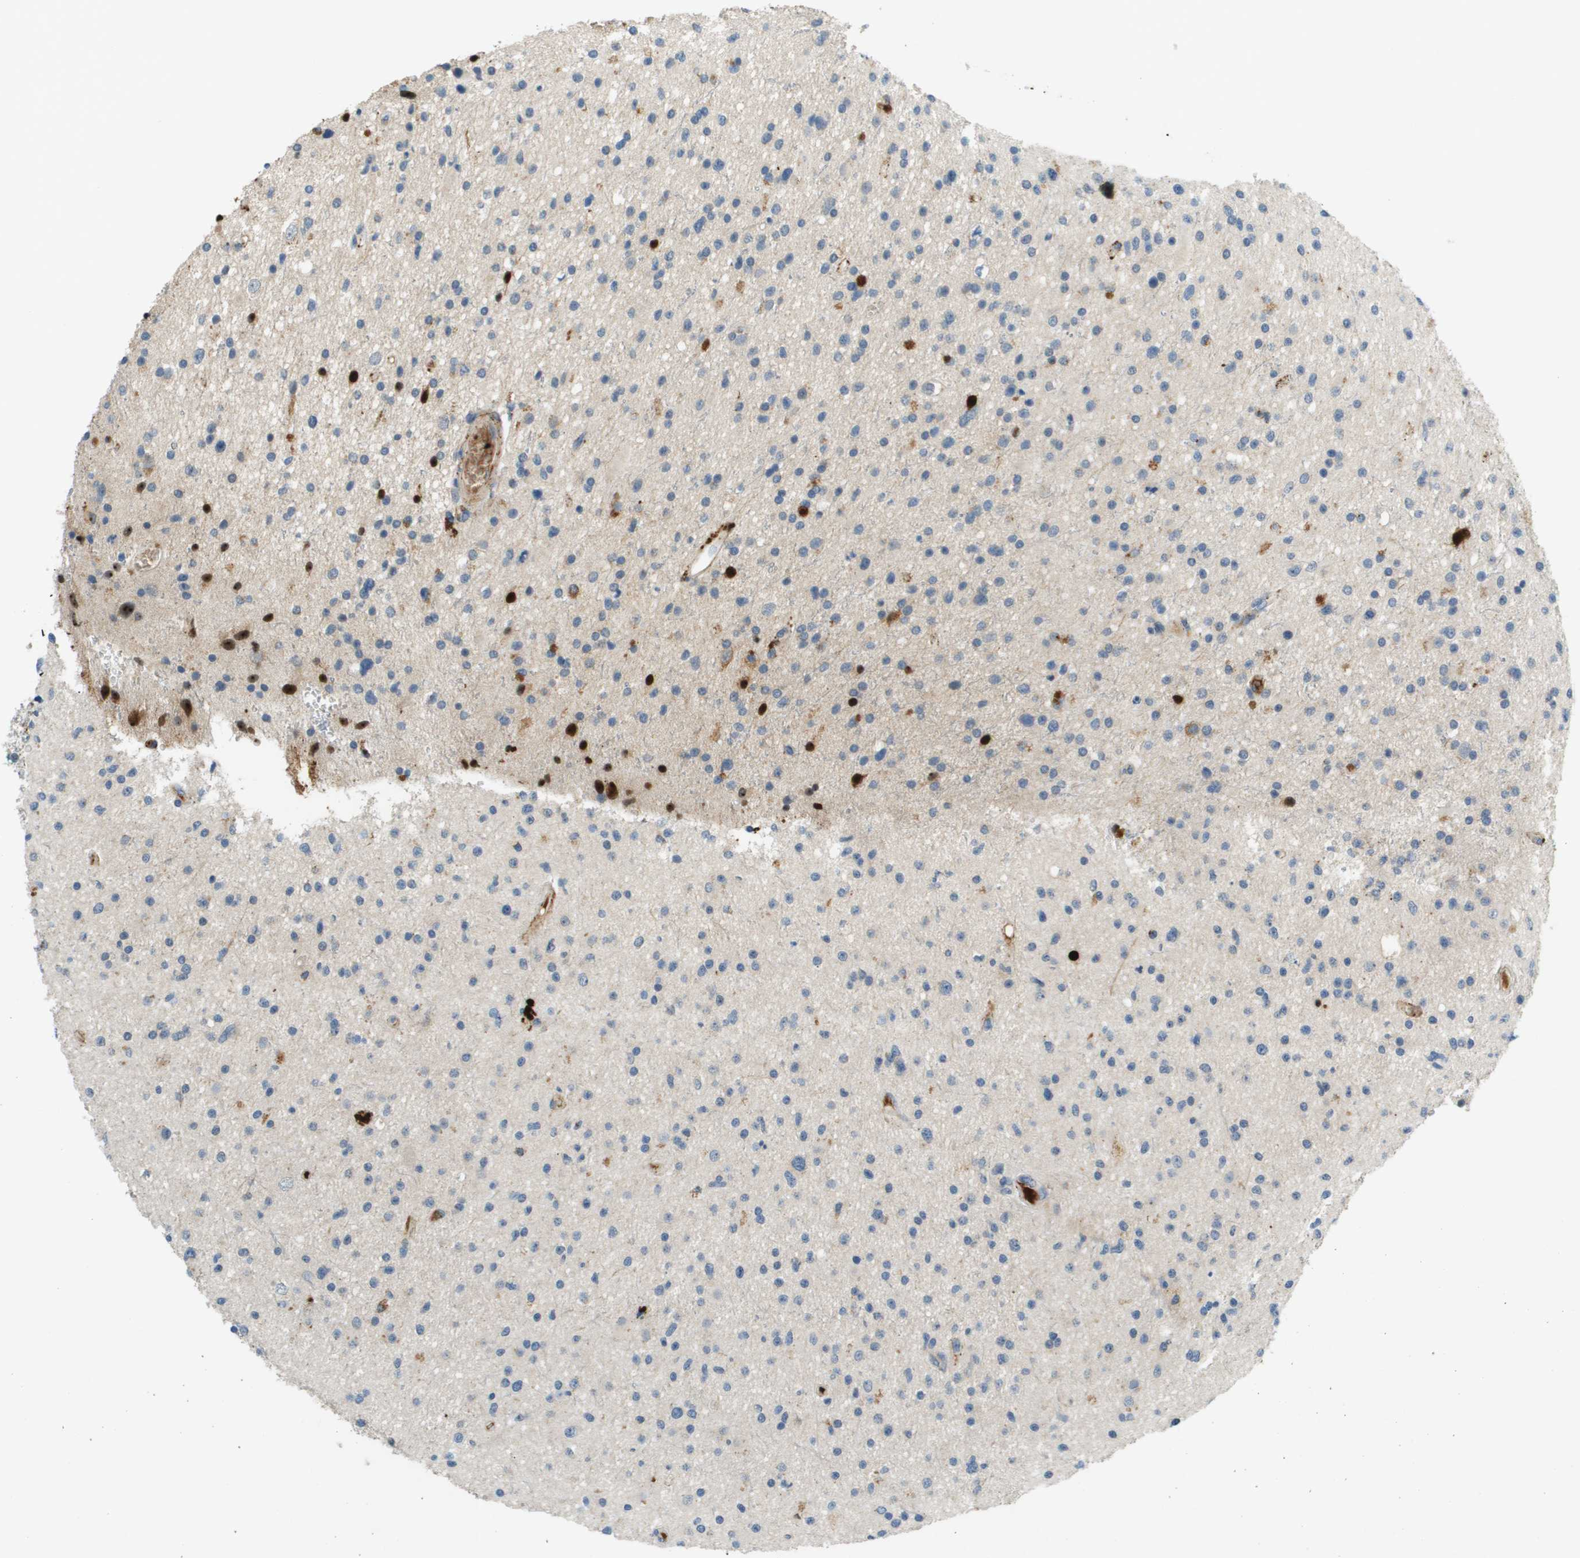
{"staining": {"intensity": "negative", "quantity": "none", "location": "none"}, "tissue": "glioma", "cell_type": "Tumor cells", "image_type": "cancer", "snomed": [{"axis": "morphology", "description": "Glioma, malignant, High grade"}, {"axis": "topography", "description": "Brain"}], "caption": "Immunohistochemistry micrograph of neoplastic tissue: malignant high-grade glioma stained with DAB displays no significant protein expression in tumor cells.", "gene": "VTN", "patient": {"sex": "male", "age": 33}}